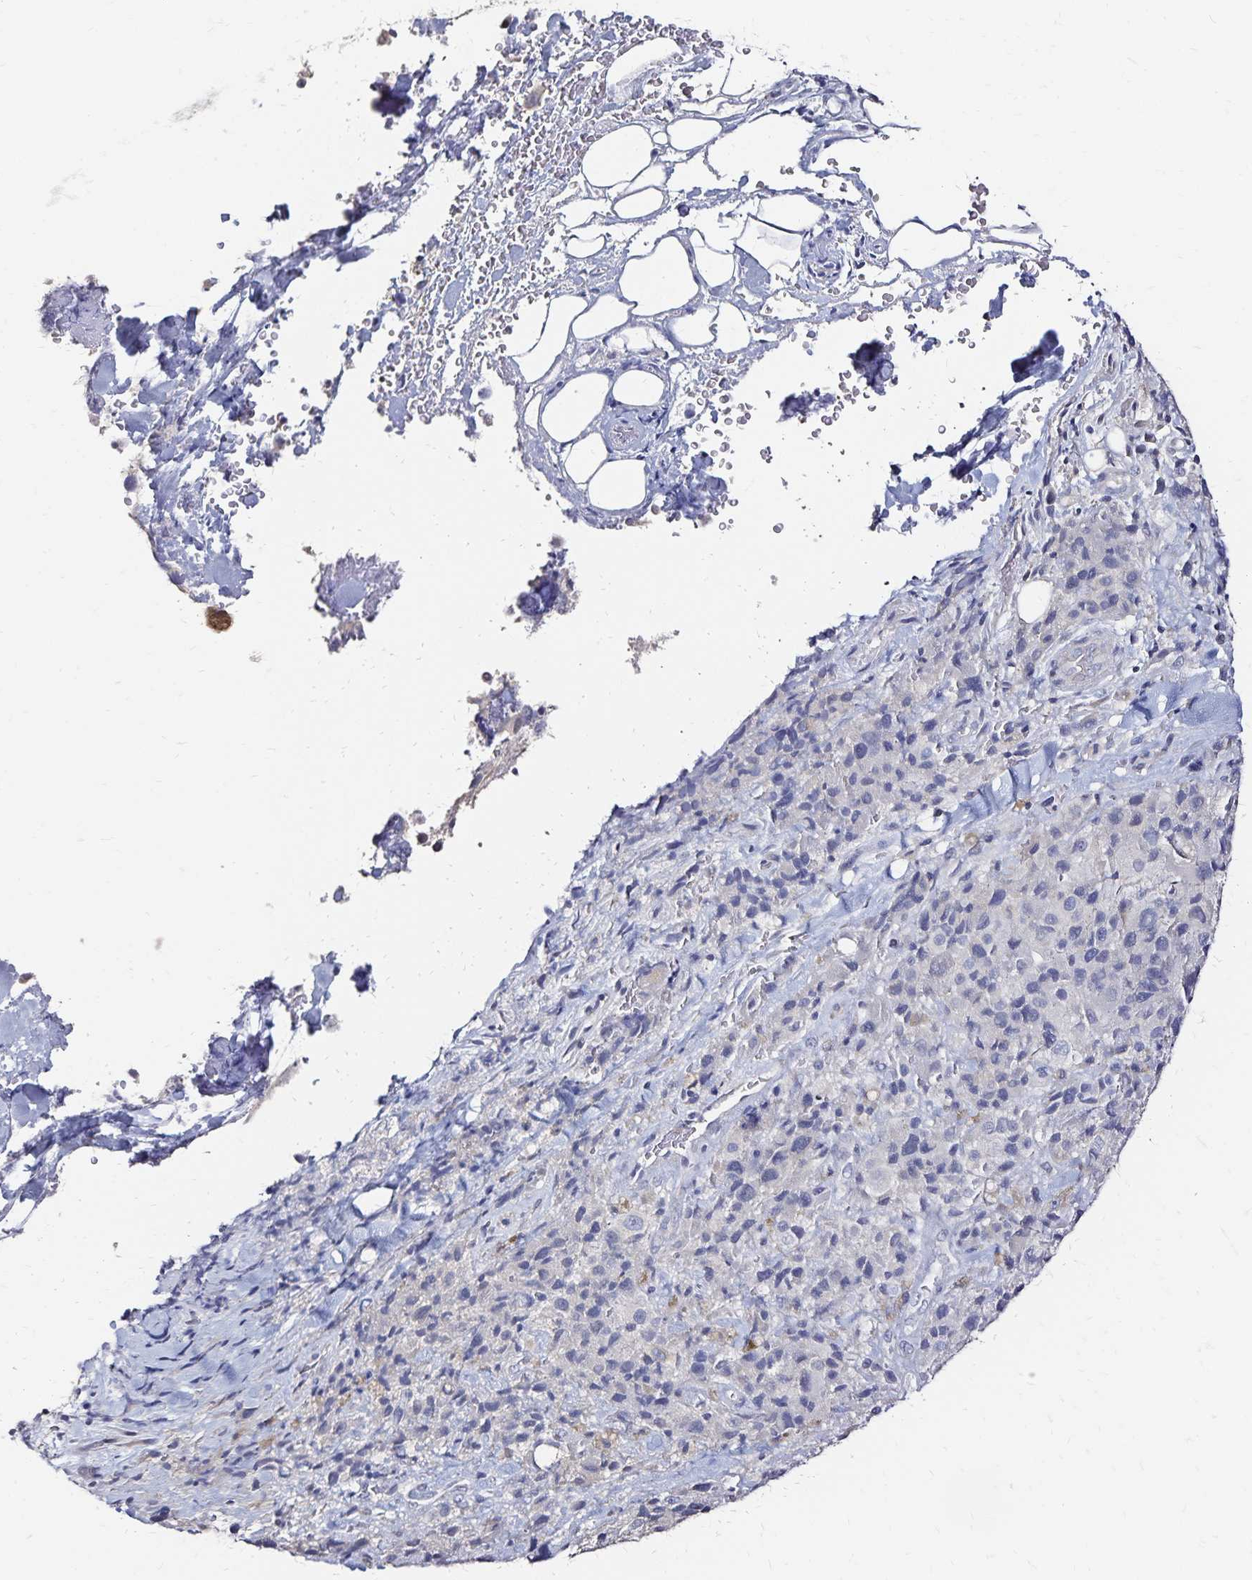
{"staining": {"intensity": "negative", "quantity": "none", "location": "none"}, "tissue": "melanoma", "cell_type": "Tumor cells", "image_type": "cancer", "snomed": [{"axis": "morphology", "description": "Malignant melanoma, Metastatic site"}, {"axis": "topography", "description": "Lymph node"}], "caption": "The immunohistochemistry photomicrograph has no significant staining in tumor cells of malignant melanoma (metastatic site) tissue.", "gene": "SLC5A1", "patient": {"sex": "male", "age": 62}}